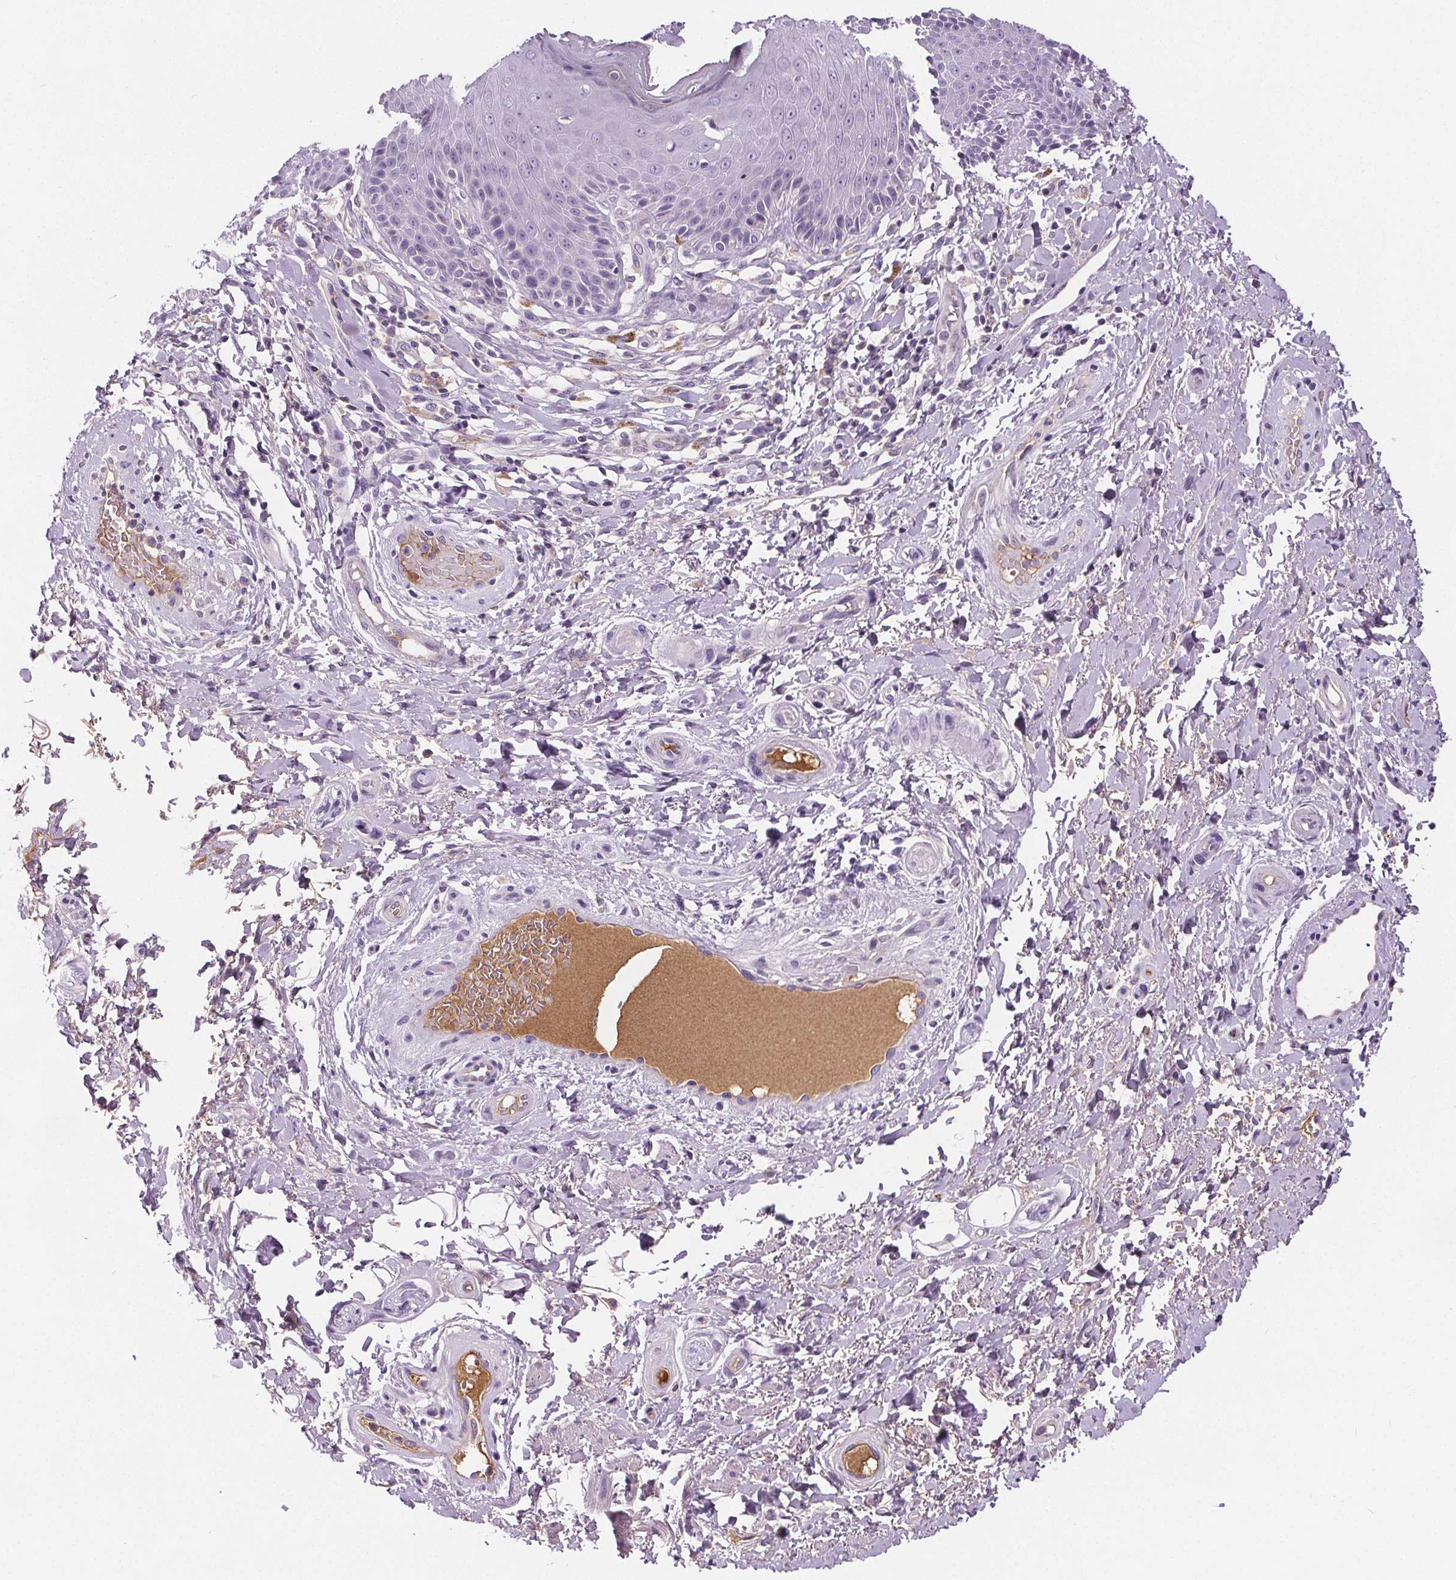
{"staining": {"intensity": "moderate", "quantity": "<25%", "location": "cytoplasmic/membranous"}, "tissue": "skin", "cell_type": "Epidermal cells", "image_type": "normal", "snomed": [{"axis": "morphology", "description": "Normal tissue, NOS"}, {"axis": "topography", "description": "Anal"}, {"axis": "topography", "description": "Peripheral nerve tissue"}], "caption": "Immunohistochemistry (IHC) photomicrograph of benign skin: human skin stained using IHC demonstrates low levels of moderate protein expression localized specifically in the cytoplasmic/membranous of epidermal cells, appearing as a cytoplasmic/membranous brown color.", "gene": "CD5L", "patient": {"sex": "male", "age": 51}}